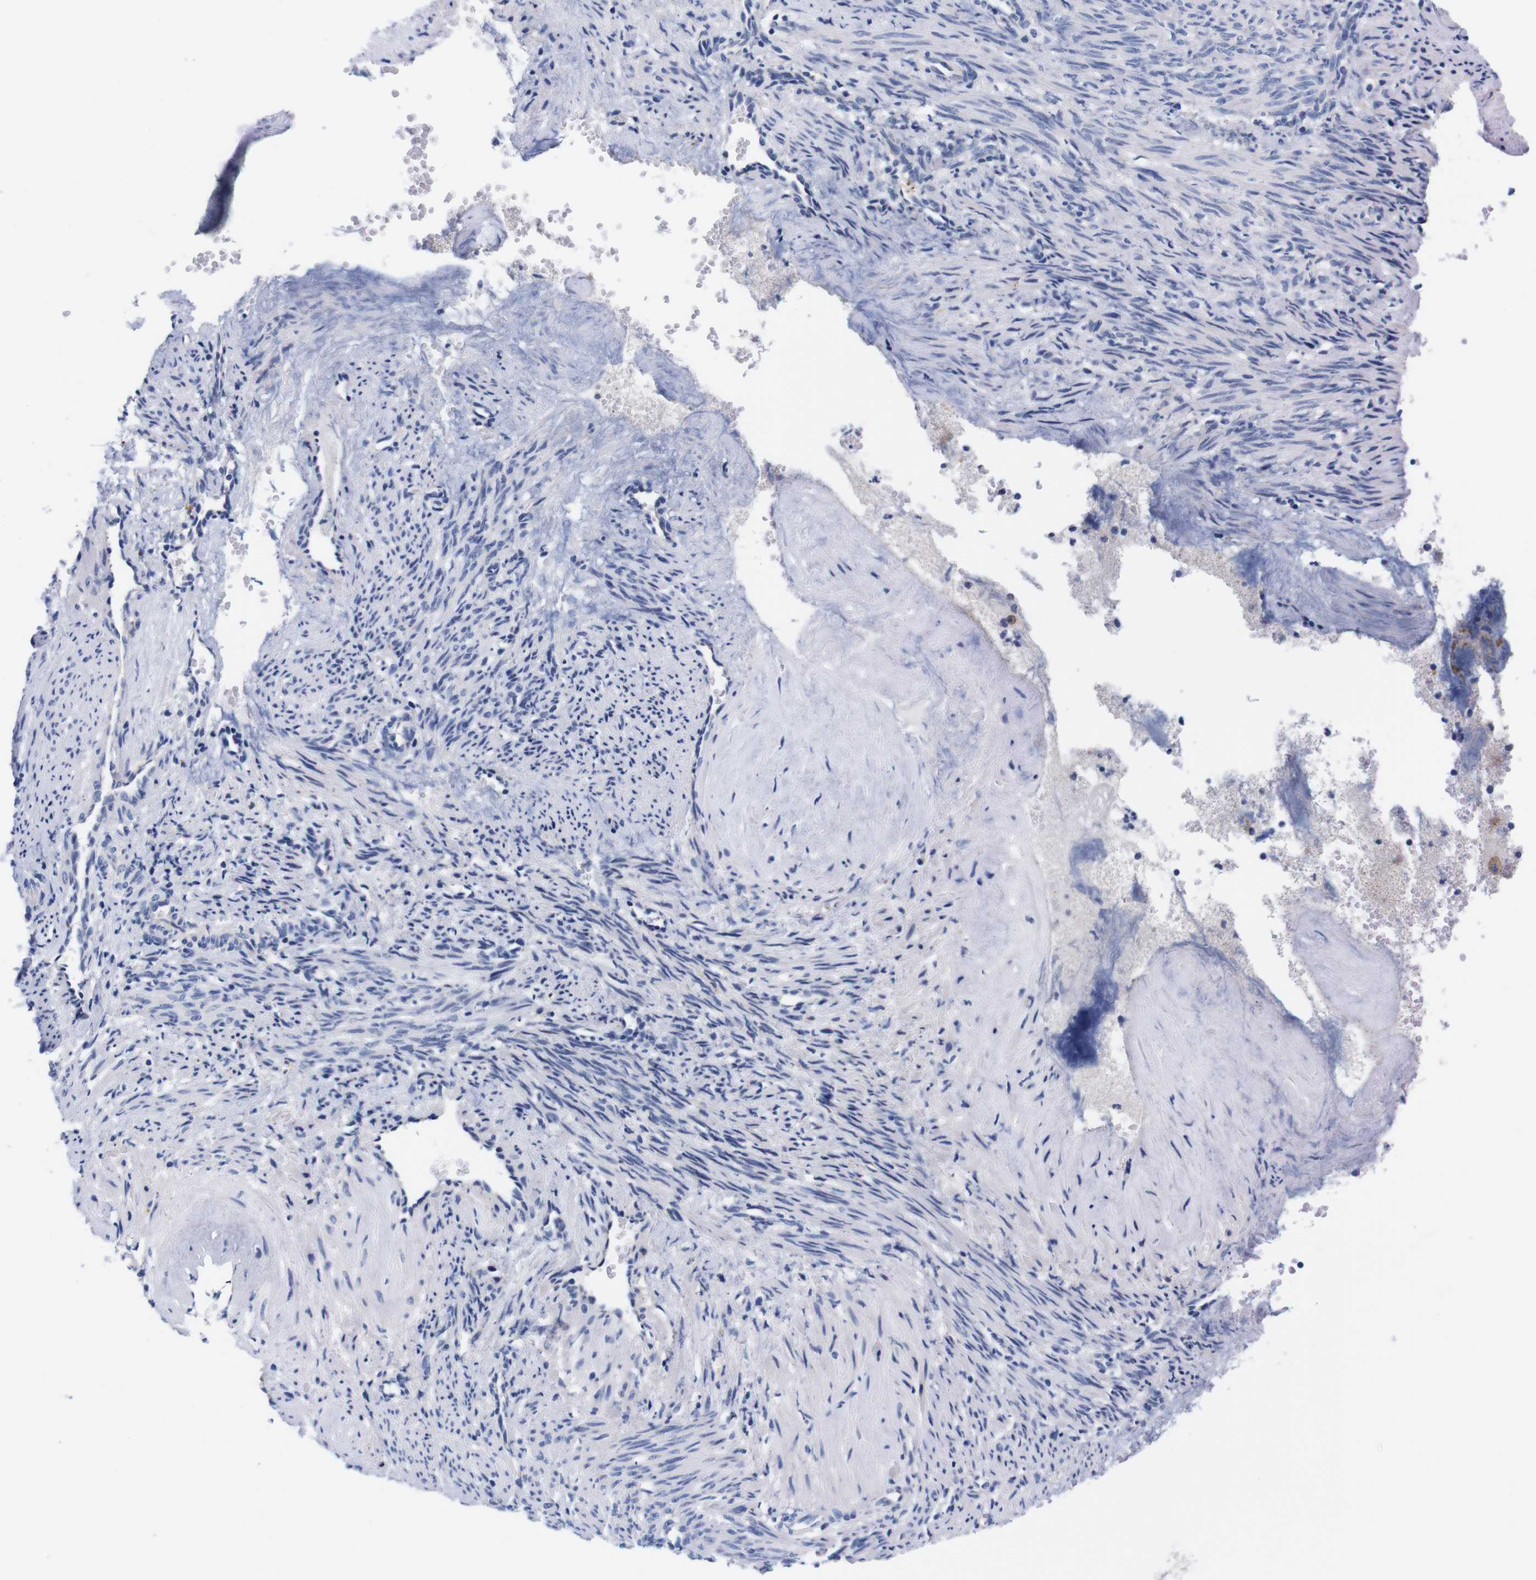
{"staining": {"intensity": "negative", "quantity": "none", "location": "none"}, "tissue": "smooth muscle", "cell_type": "Smooth muscle cells", "image_type": "normal", "snomed": [{"axis": "morphology", "description": "Normal tissue, NOS"}, {"axis": "topography", "description": "Endometrium"}], "caption": "High magnification brightfield microscopy of normal smooth muscle stained with DAB (brown) and counterstained with hematoxylin (blue): smooth muscle cells show no significant positivity. (DAB (3,3'-diaminobenzidine) immunohistochemistry, high magnification).", "gene": "NEBL", "patient": {"sex": "female", "age": 33}}